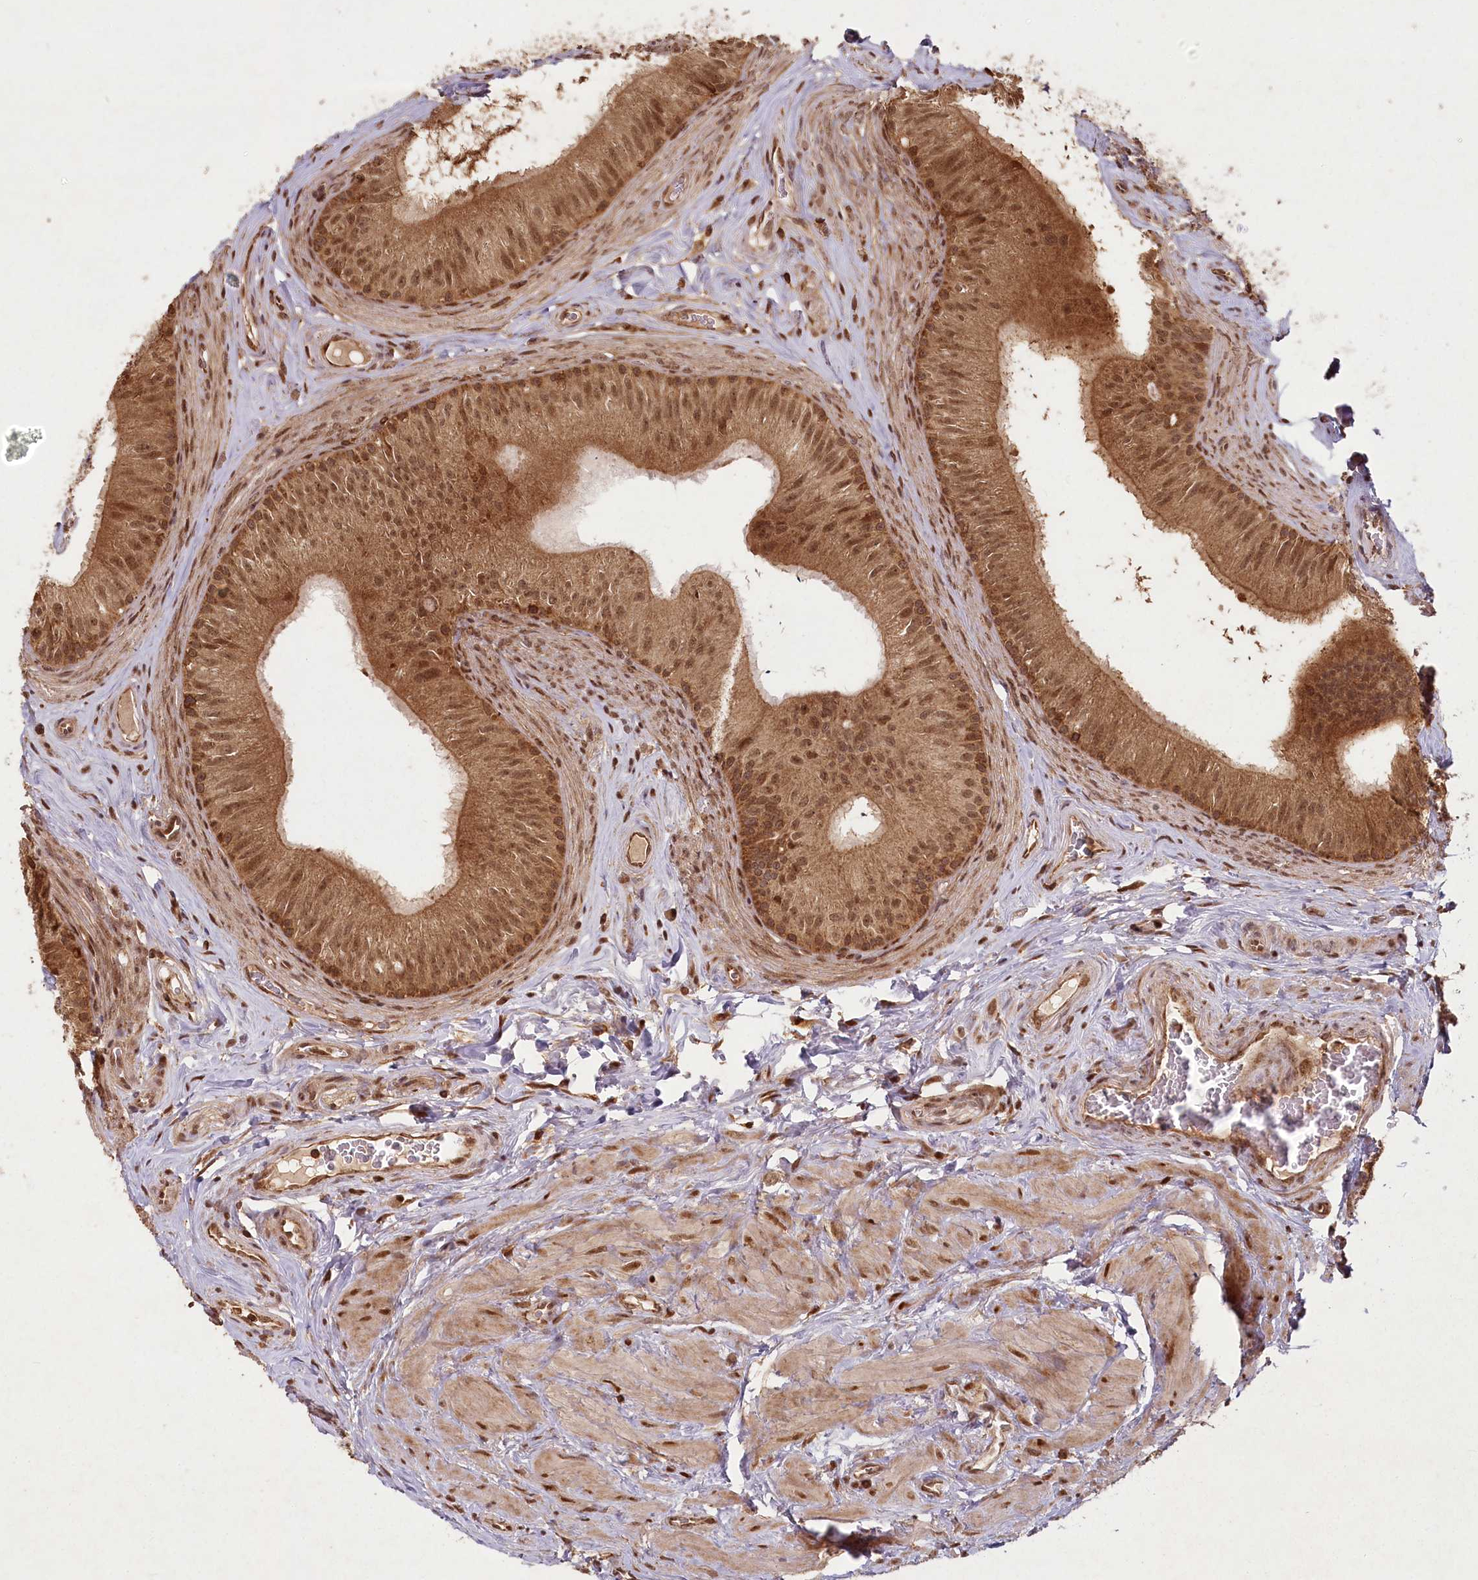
{"staining": {"intensity": "strong", "quantity": ">75%", "location": "cytoplasmic/membranous,nuclear"}, "tissue": "epididymis", "cell_type": "Glandular cells", "image_type": "normal", "snomed": [{"axis": "morphology", "description": "Normal tissue, NOS"}, {"axis": "topography", "description": "Epididymis"}], "caption": "High-magnification brightfield microscopy of benign epididymis stained with DAB (3,3'-diaminobenzidine) (brown) and counterstained with hematoxylin (blue). glandular cells exhibit strong cytoplasmic/membranous,nuclear positivity is identified in approximately>75% of cells.", "gene": "MICU1", "patient": {"sex": "male", "age": 46}}